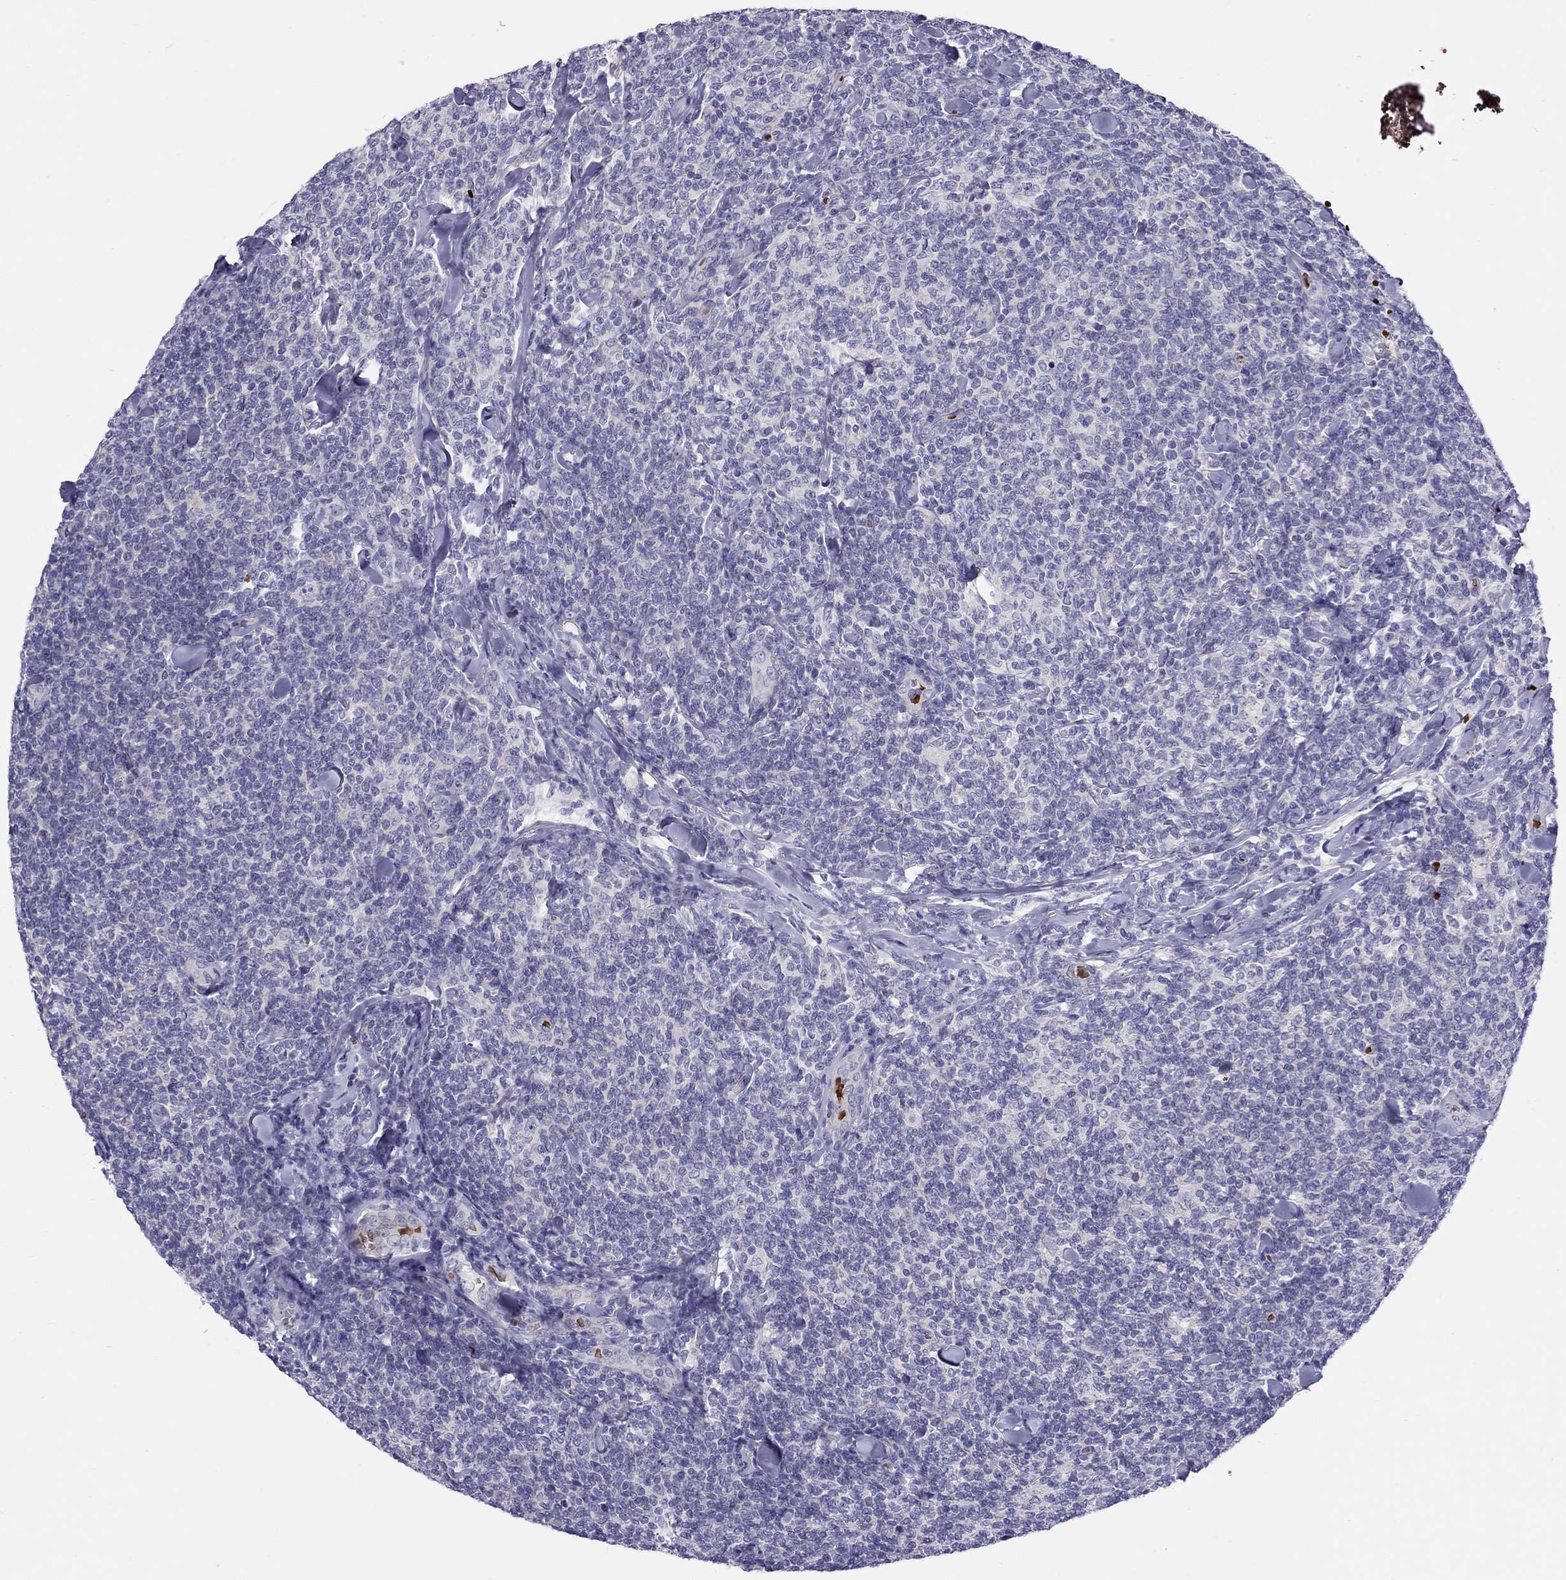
{"staining": {"intensity": "negative", "quantity": "none", "location": "none"}, "tissue": "lymphoma", "cell_type": "Tumor cells", "image_type": "cancer", "snomed": [{"axis": "morphology", "description": "Malignant lymphoma, non-Hodgkin's type, Low grade"}, {"axis": "topography", "description": "Lymph node"}], "caption": "Human lymphoma stained for a protein using immunohistochemistry (IHC) demonstrates no staining in tumor cells.", "gene": "FRMD1", "patient": {"sex": "female", "age": 56}}